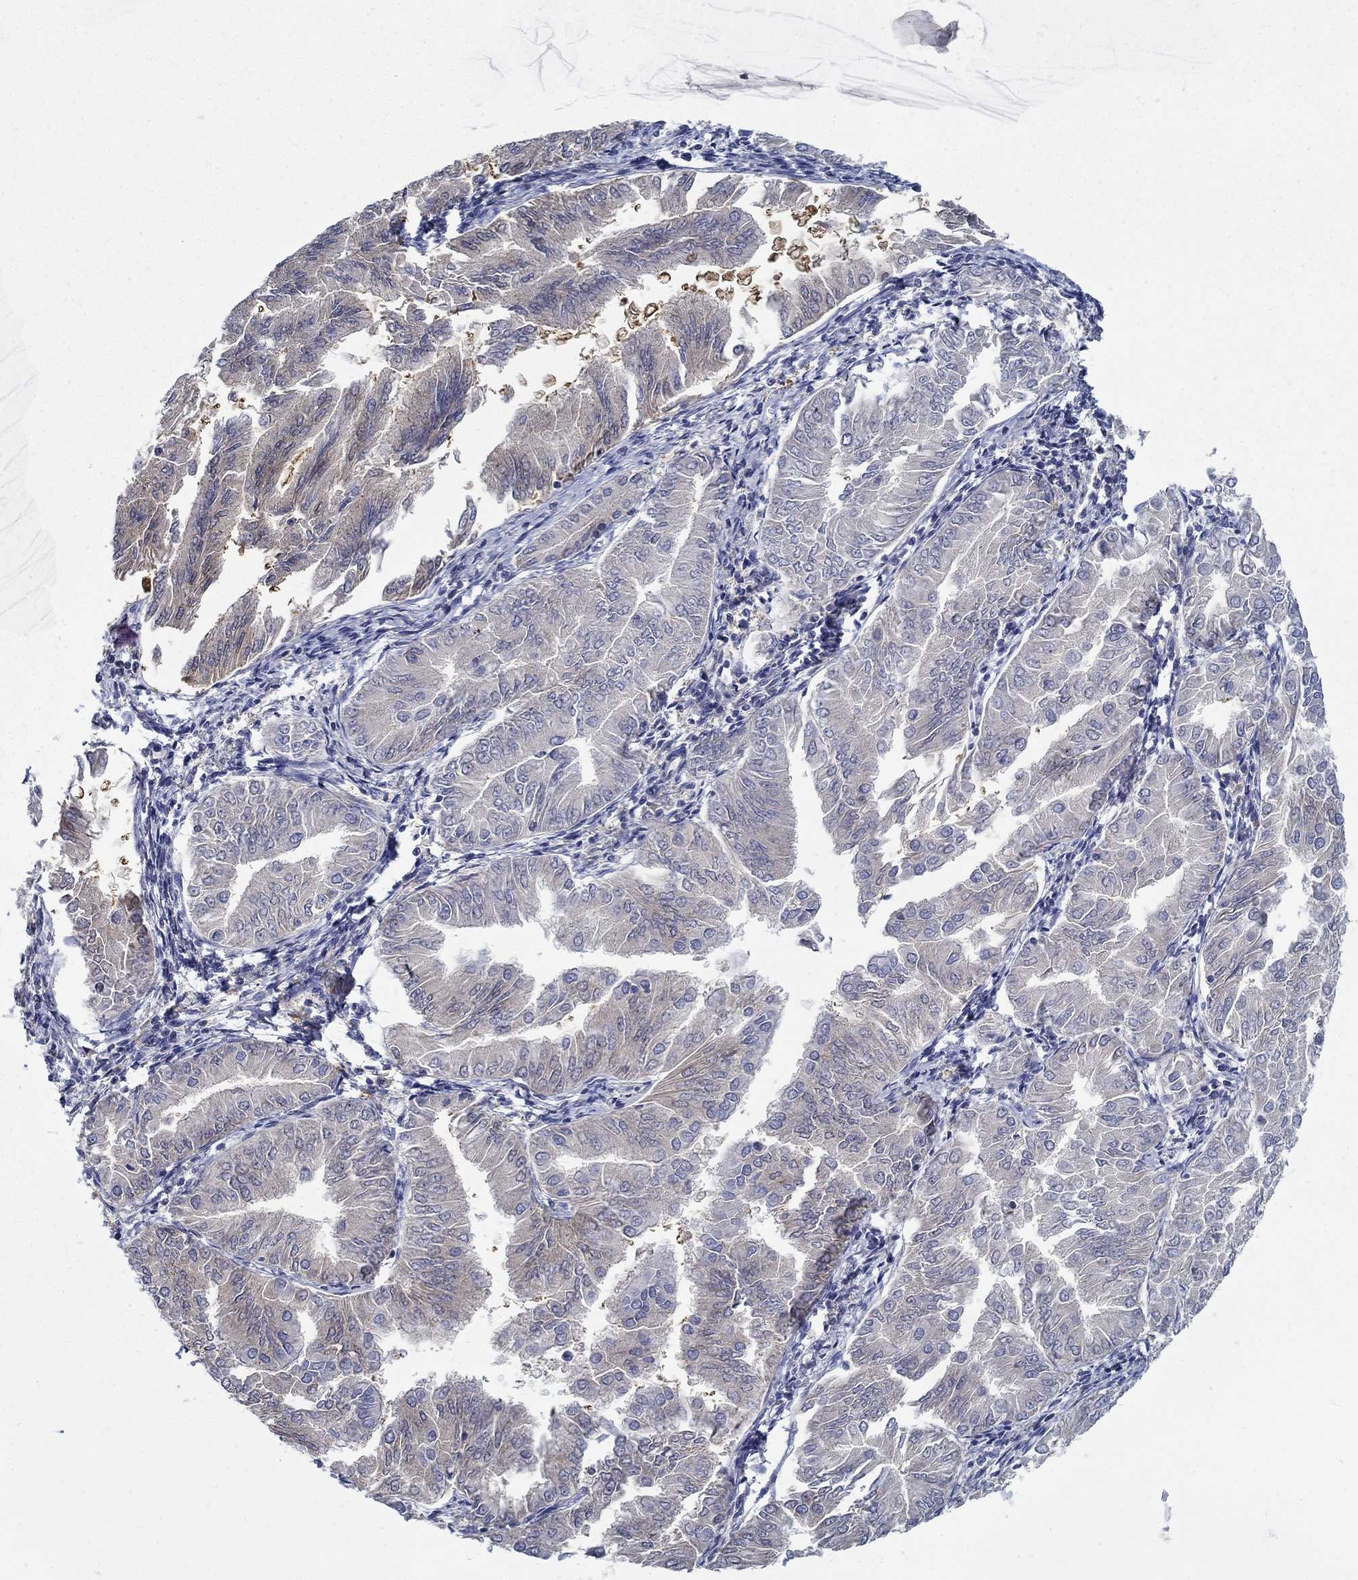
{"staining": {"intensity": "weak", "quantity": "<25%", "location": "cytoplasmic/membranous"}, "tissue": "endometrial cancer", "cell_type": "Tumor cells", "image_type": "cancer", "snomed": [{"axis": "morphology", "description": "Adenocarcinoma, NOS"}, {"axis": "topography", "description": "Endometrium"}], "caption": "This image is of endometrial cancer (adenocarcinoma) stained with IHC to label a protein in brown with the nuclei are counter-stained blue. There is no expression in tumor cells.", "gene": "ZNF594", "patient": {"sex": "female", "age": 53}}